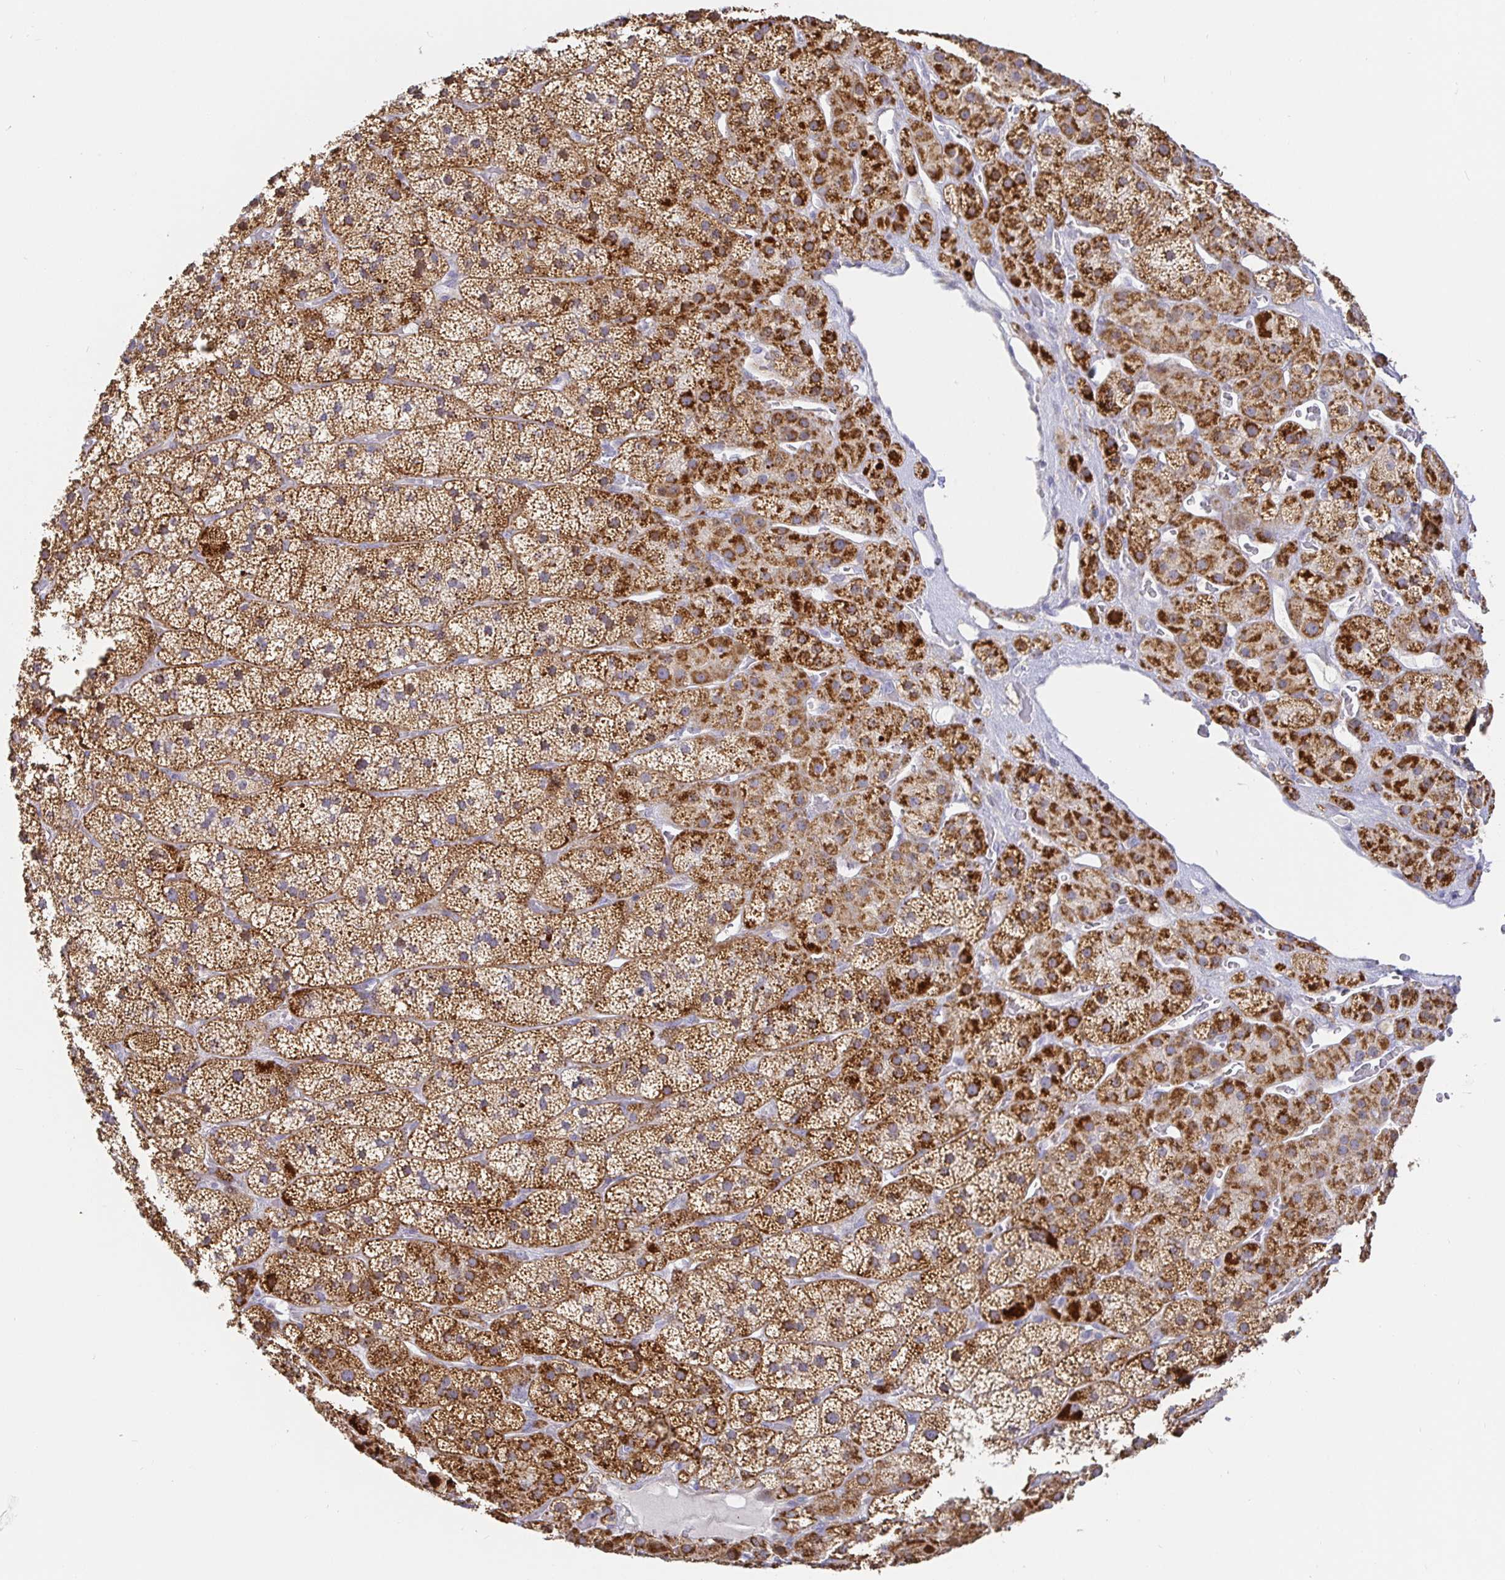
{"staining": {"intensity": "strong", "quantity": ">75%", "location": "cytoplasmic/membranous"}, "tissue": "adrenal gland", "cell_type": "Glandular cells", "image_type": "normal", "snomed": [{"axis": "morphology", "description": "Normal tissue, NOS"}, {"axis": "topography", "description": "Adrenal gland"}], "caption": "A high amount of strong cytoplasmic/membranous expression is appreciated in about >75% of glandular cells in normal adrenal gland. Immunohistochemistry (ihc) stains the protein of interest in brown and the nuclei are stained blue.", "gene": "CIT", "patient": {"sex": "male", "age": 57}}